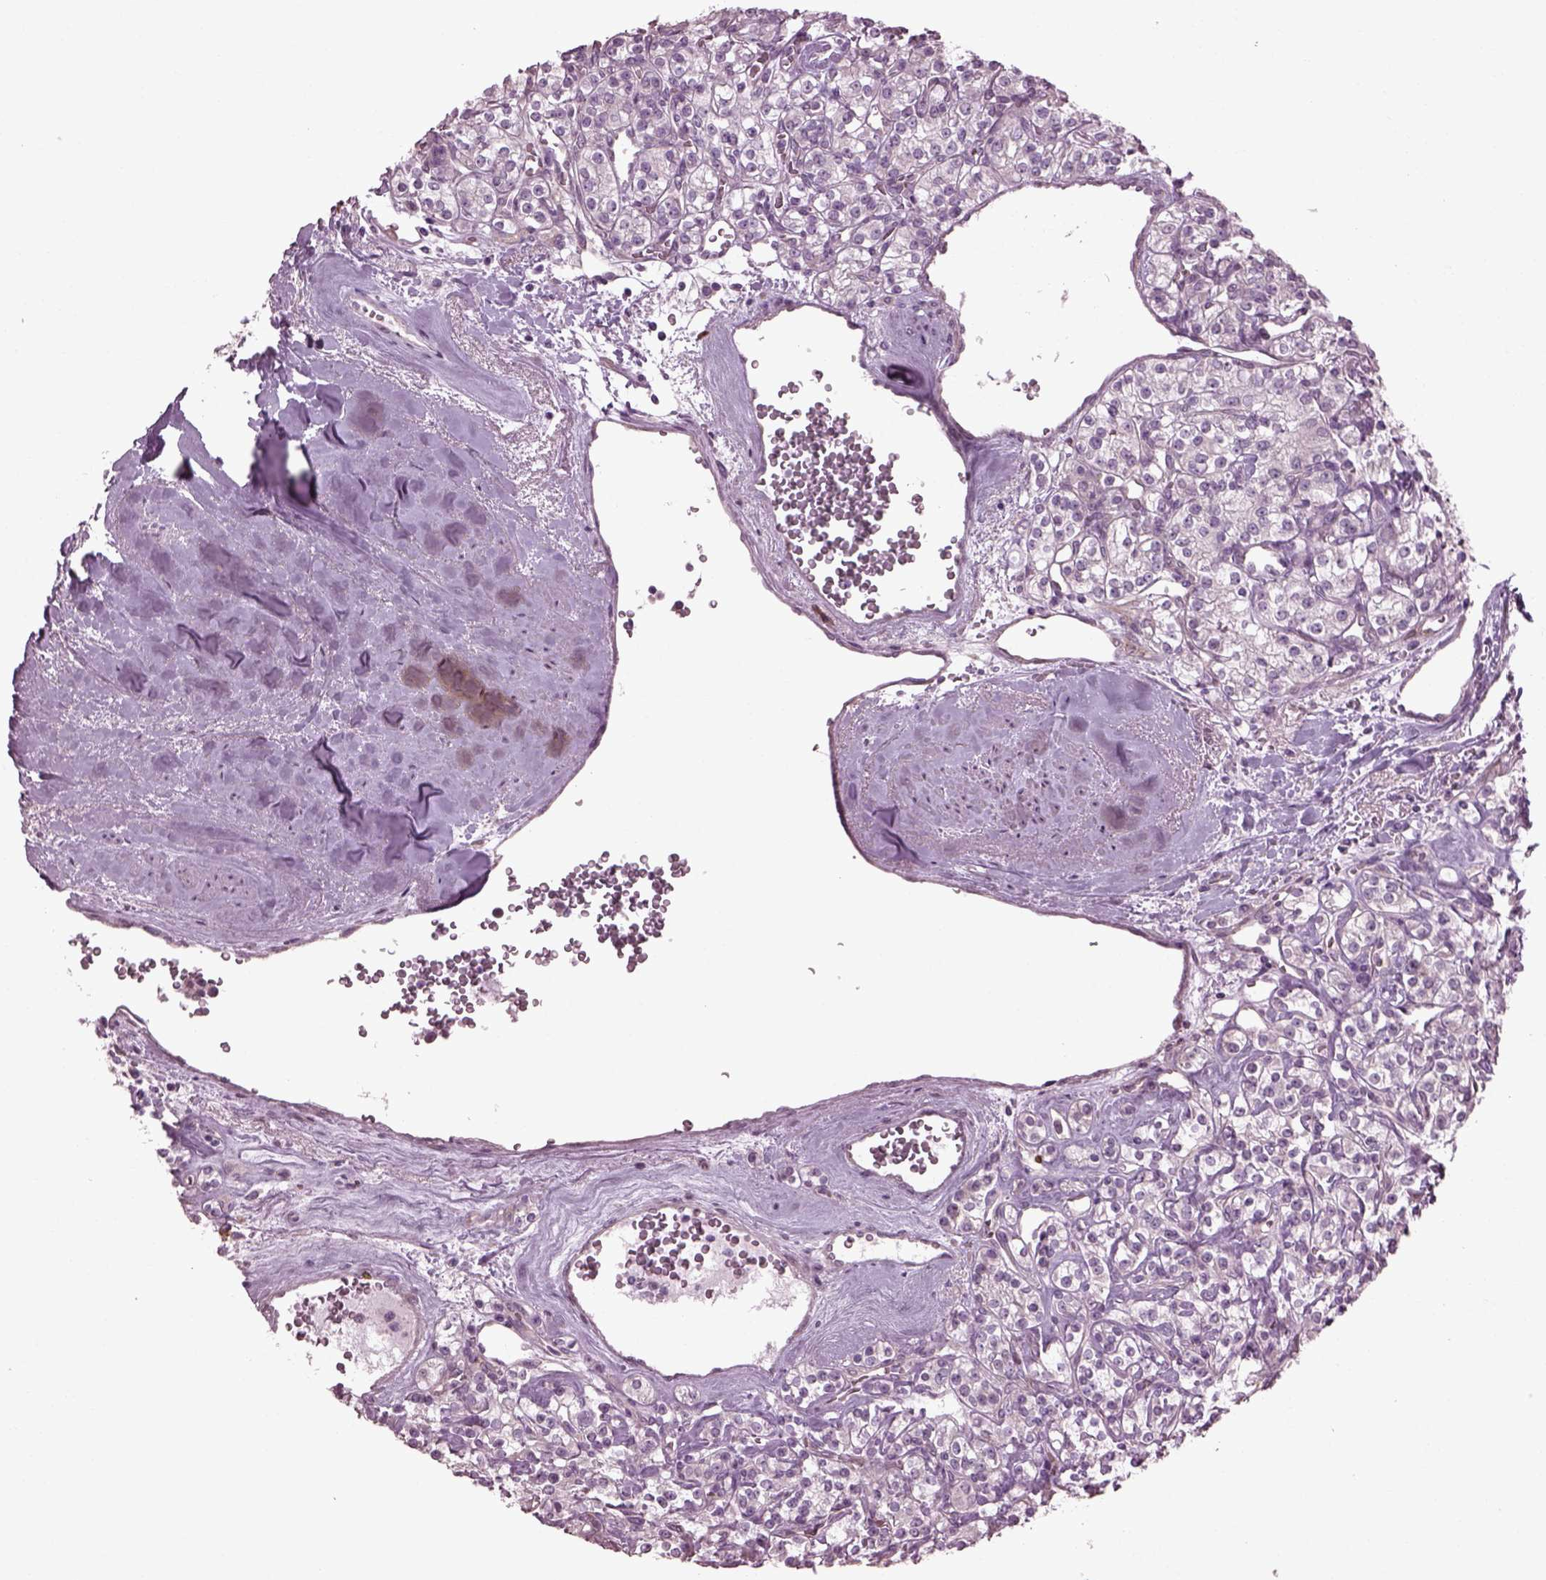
{"staining": {"intensity": "negative", "quantity": "none", "location": "none"}, "tissue": "renal cancer", "cell_type": "Tumor cells", "image_type": "cancer", "snomed": [{"axis": "morphology", "description": "Adenocarcinoma, NOS"}, {"axis": "topography", "description": "Kidney"}], "caption": "Renal cancer (adenocarcinoma) was stained to show a protein in brown. There is no significant positivity in tumor cells.", "gene": "CABP5", "patient": {"sex": "male", "age": 77}}